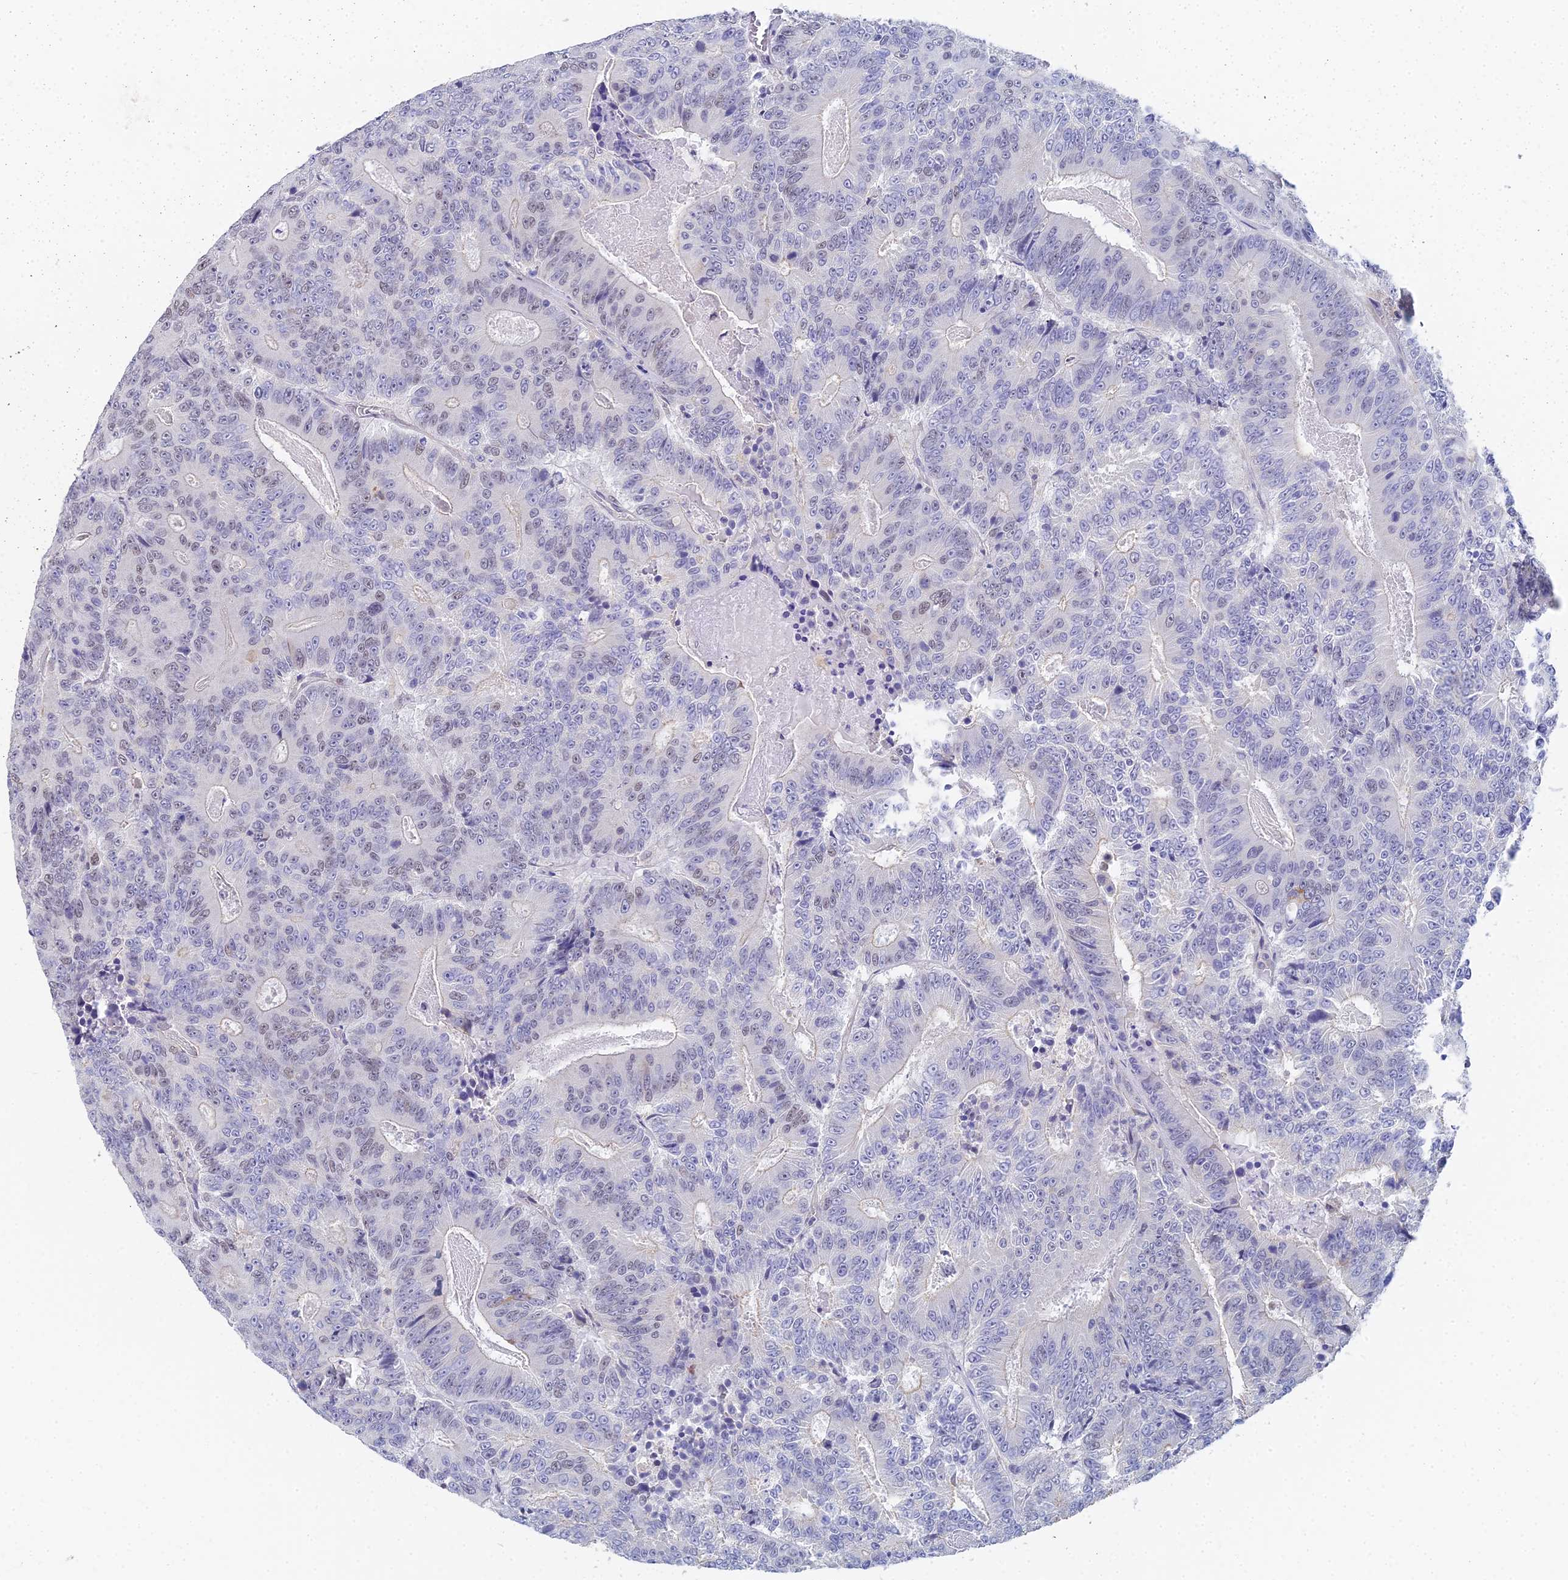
{"staining": {"intensity": "negative", "quantity": "none", "location": "none"}, "tissue": "colorectal cancer", "cell_type": "Tumor cells", "image_type": "cancer", "snomed": [{"axis": "morphology", "description": "Adenocarcinoma, NOS"}, {"axis": "topography", "description": "Colon"}], "caption": "This is an IHC micrograph of human colorectal cancer. There is no staining in tumor cells.", "gene": "MCM2", "patient": {"sex": "male", "age": 83}}